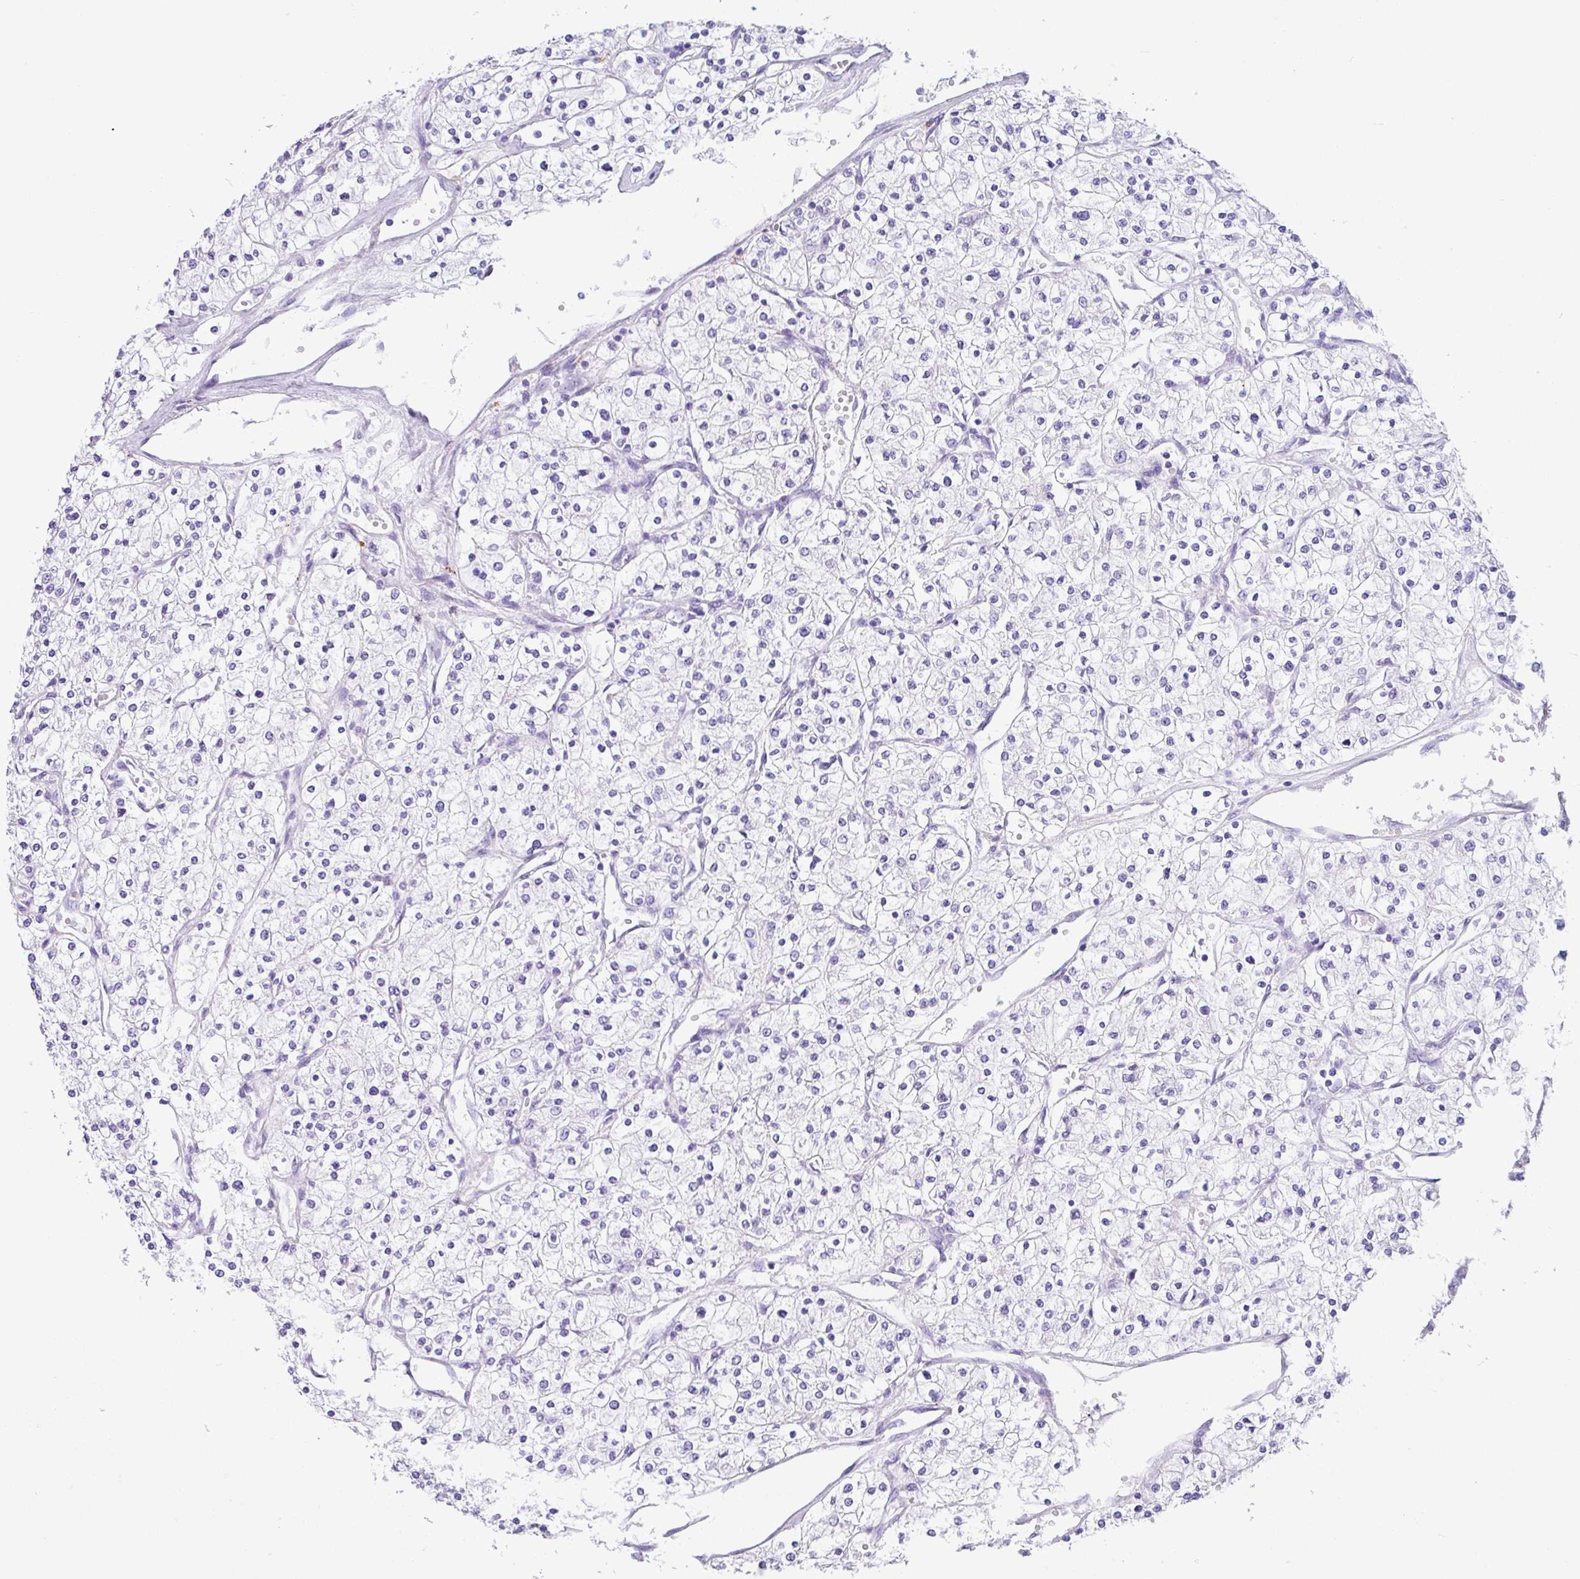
{"staining": {"intensity": "negative", "quantity": "none", "location": "none"}, "tissue": "renal cancer", "cell_type": "Tumor cells", "image_type": "cancer", "snomed": [{"axis": "morphology", "description": "Adenocarcinoma, NOS"}, {"axis": "topography", "description": "Kidney"}], "caption": "The histopathology image reveals no significant expression in tumor cells of adenocarcinoma (renal).", "gene": "ZG16", "patient": {"sex": "male", "age": 80}}